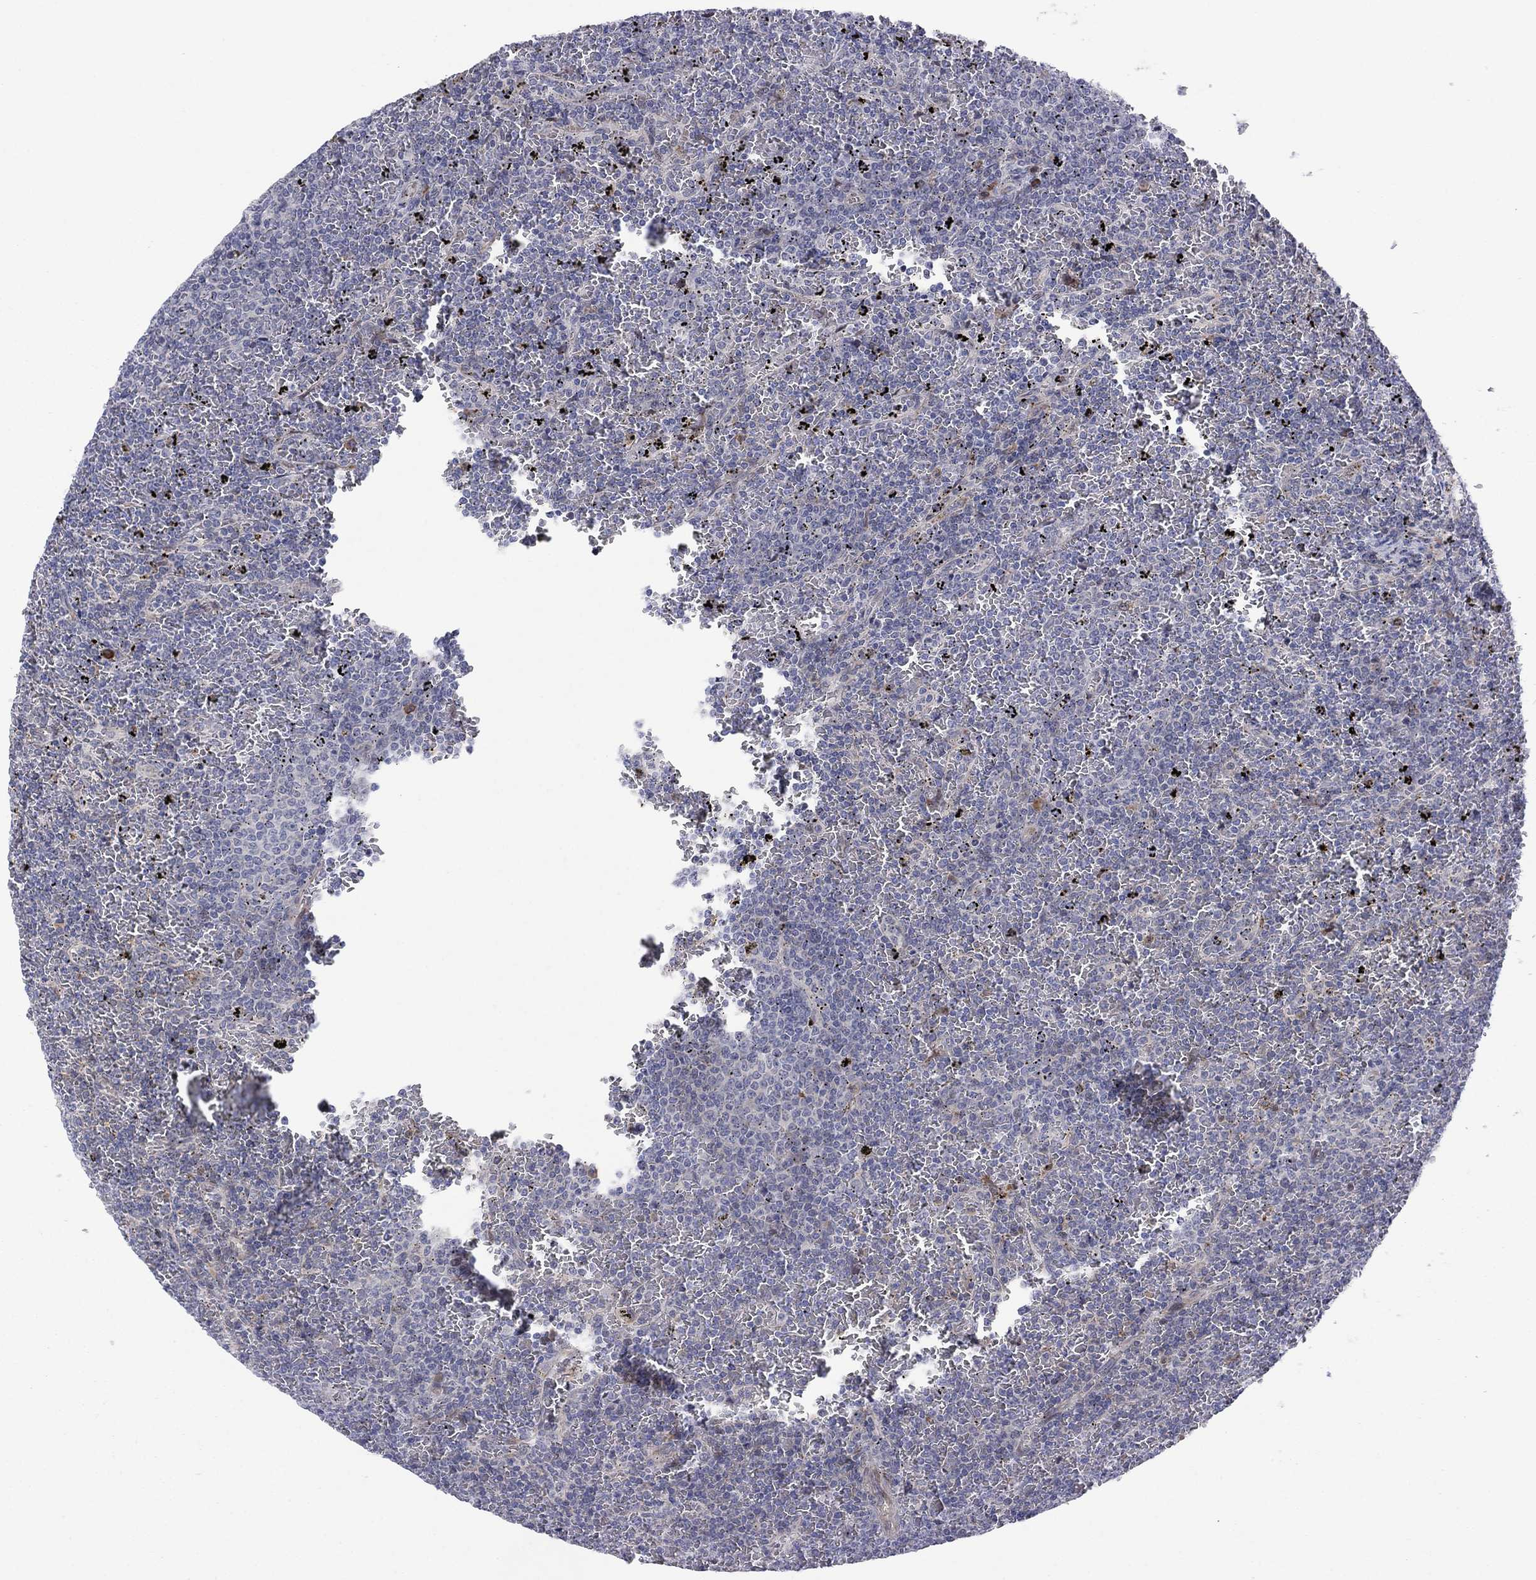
{"staining": {"intensity": "negative", "quantity": "none", "location": "none"}, "tissue": "lymphoma", "cell_type": "Tumor cells", "image_type": "cancer", "snomed": [{"axis": "morphology", "description": "Malignant lymphoma, non-Hodgkin's type, Low grade"}, {"axis": "topography", "description": "Spleen"}], "caption": "Immunohistochemistry (IHC) of lymphoma demonstrates no staining in tumor cells. (DAB immunohistochemistry (IHC) visualized using brightfield microscopy, high magnification).", "gene": "TTC21B", "patient": {"sex": "female", "age": 77}}